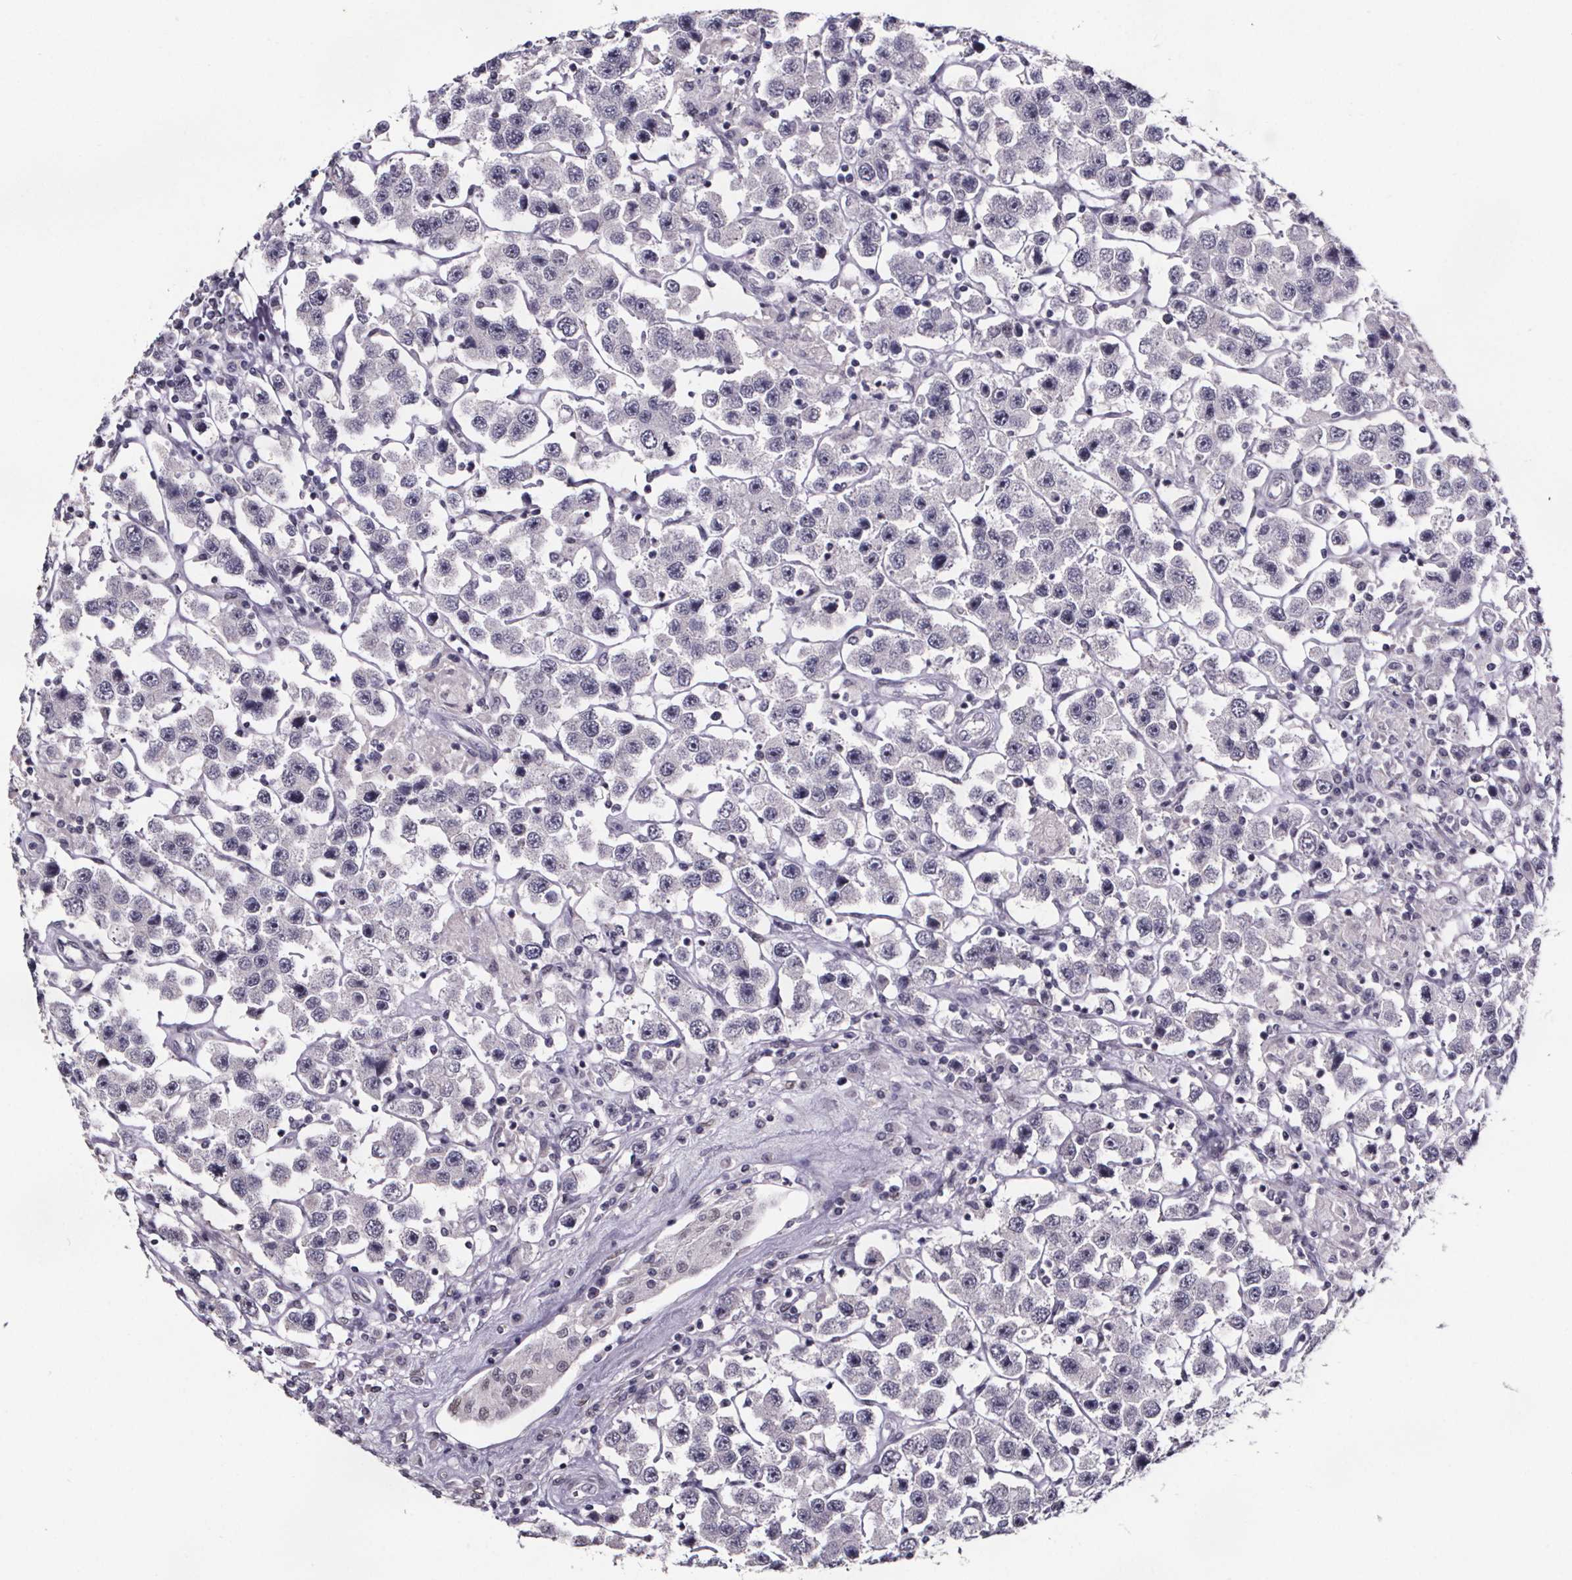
{"staining": {"intensity": "negative", "quantity": "none", "location": "none"}, "tissue": "testis cancer", "cell_type": "Tumor cells", "image_type": "cancer", "snomed": [{"axis": "morphology", "description": "Seminoma, NOS"}, {"axis": "topography", "description": "Testis"}], "caption": "DAB immunohistochemical staining of human testis cancer shows no significant staining in tumor cells.", "gene": "AR", "patient": {"sex": "male", "age": 45}}